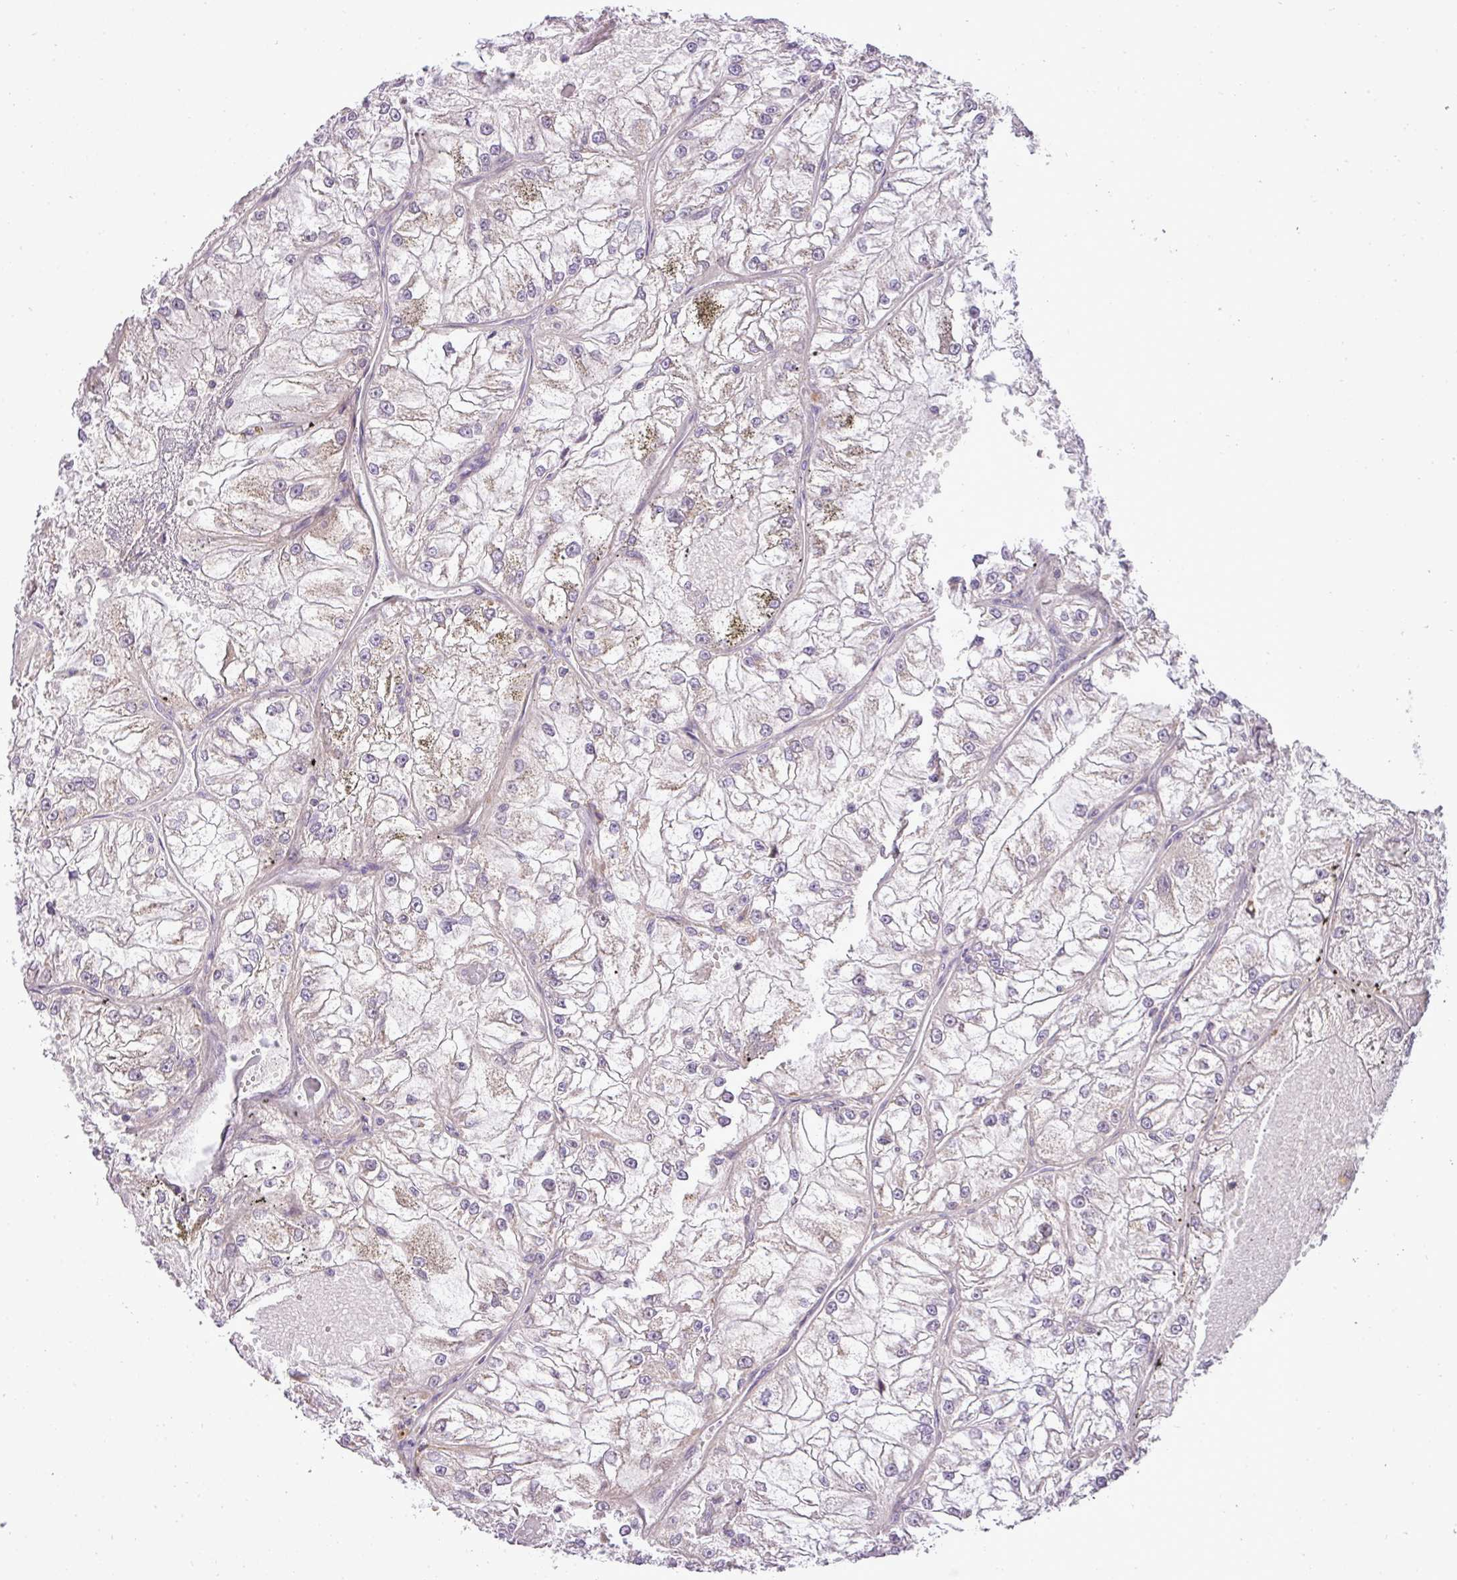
{"staining": {"intensity": "weak", "quantity": "25%-75%", "location": "cytoplasmic/membranous"}, "tissue": "renal cancer", "cell_type": "Tumor cells", "image_type": "cancer", "snomed": [{"axis": "morphology", "description": "Adenocarcinoma, NOS"}, {"axis": "topography", "description": "Kidney"}], "caption": "A low amount of weak cytoplasmic/membranous positivity is present in approximately 25%-75% of tumor cells in adenocarcinoma (renal) tissue.", "gene": "ZDHHC1", "patient": {"sex": "female", "age": 72}}